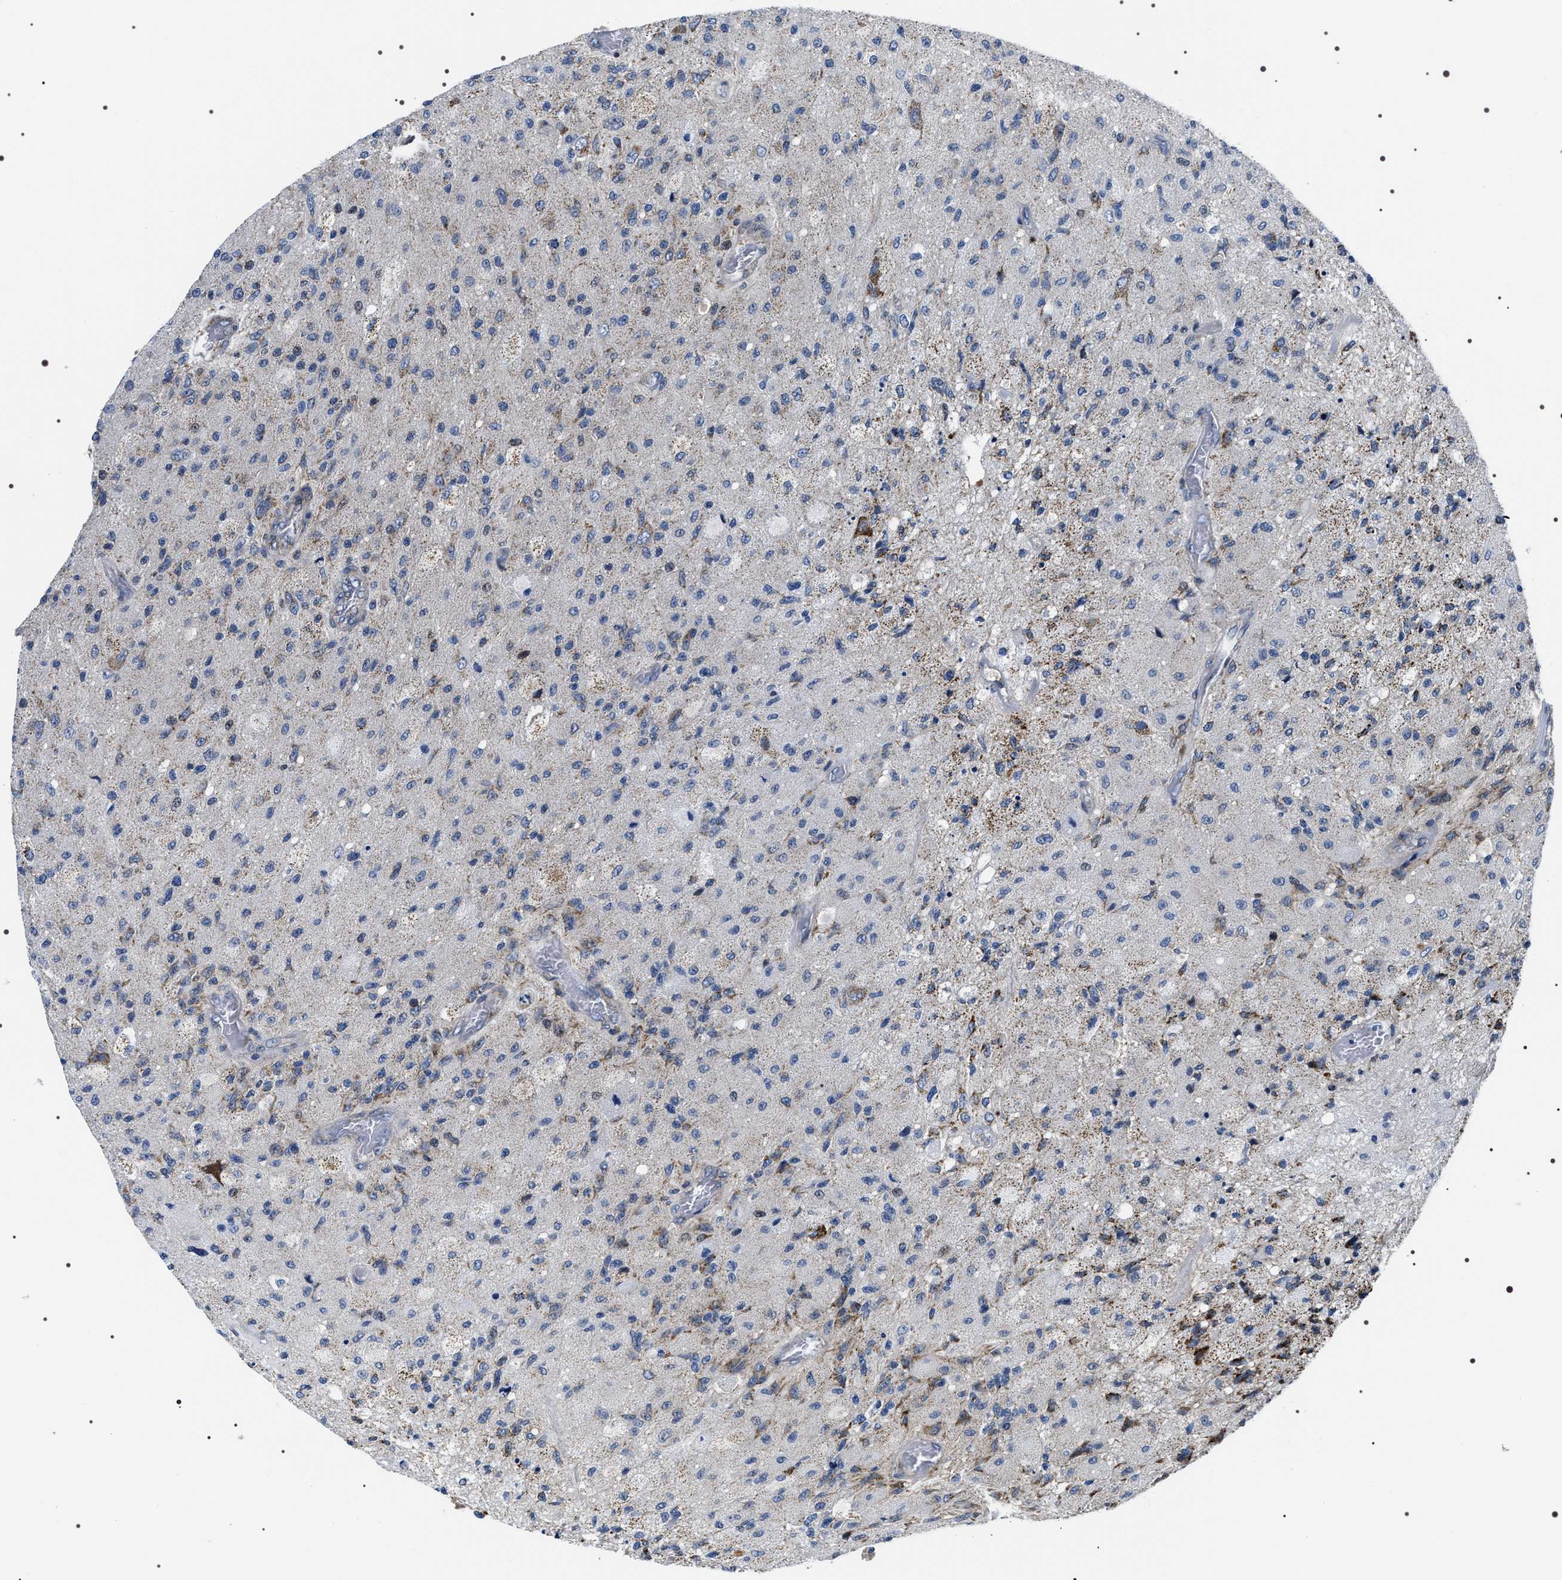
{"staining": {"intensity": "negative", "quantity": "none", "location": "none"}, "tissue": "glioma", "cell_type": "Tumor cells", "image_type": "cancer", "snomed": [{"axis": "morphology", "description": "Normal tissue, NOS"}, {"axis": "morphology", "description": "Glioma, malignant, High grade"}, {"axis": "topography", "description": "Cerebral cortex"}], "caption": "A micrograph of human glioma is negative for staining in tumor cells.", "gene": "NTMT1", "patient": {"sex": "male", "age": 77}}